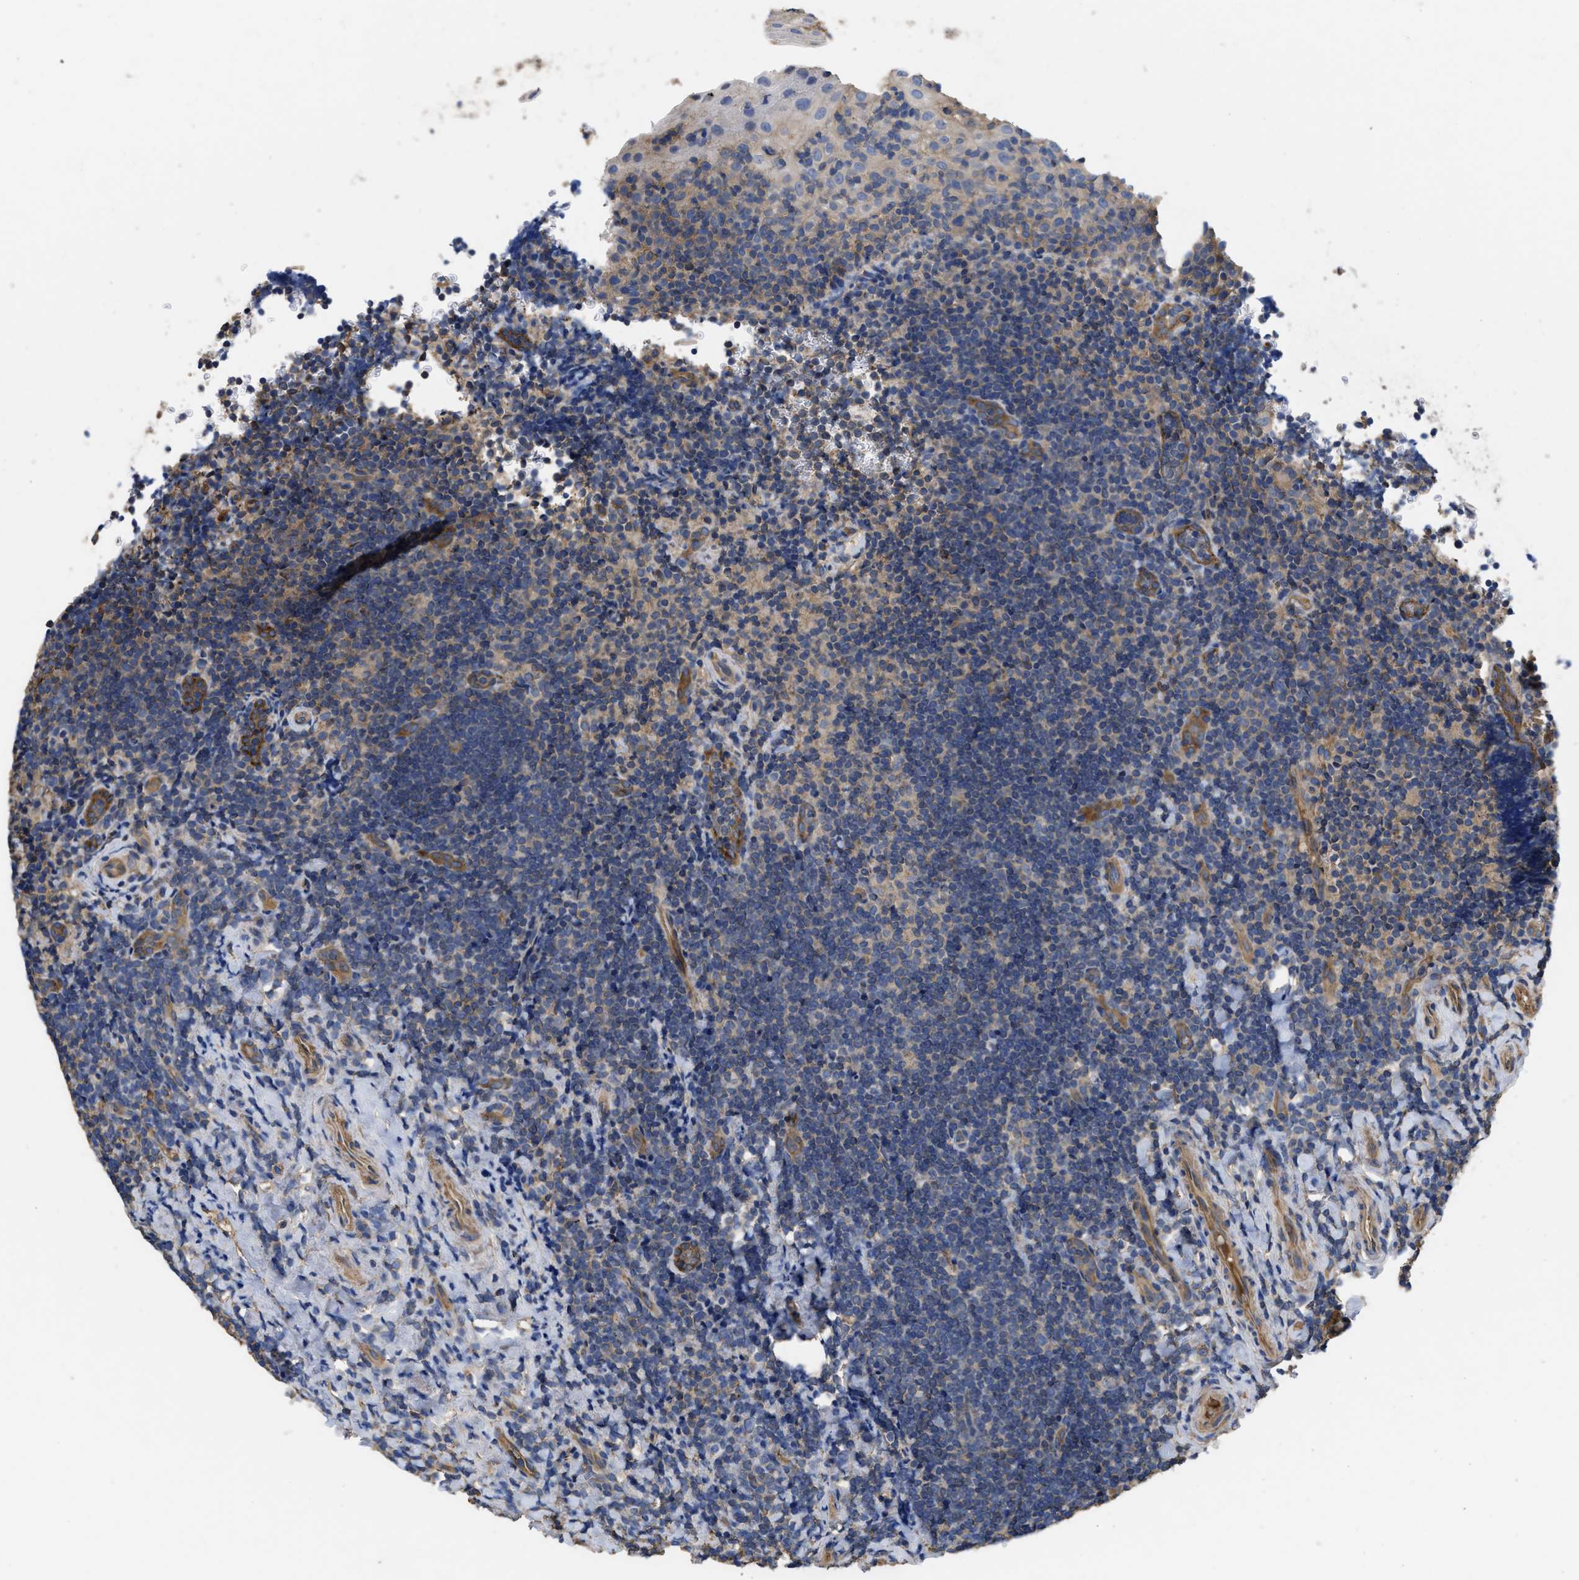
{"staining": {"intensity": "weak", "quantity": "<25%", "location": "cytoplasmic/membranous"}, "tissue": "tonsil", "cell_type": "Germinal center cells", "image_type": "normal", "snomed": [{"axis": "morphology", "description": "Normal tissue, NOS"}, {"axis": "topography", "description": "Tonsil"}], "caption": "DAB (3,3'-diaminobenzidine) immunohistochemical staining of benign human tonsil shows no significant staining in germinal center cells. (Stains: DAB immunohistochemistry (IHC) with hematoxylin counter stain, Microscopy: brightfield microscopy at high magnification).", "gene": "USP4", "patient": {"sex": "male", "age": 37}}